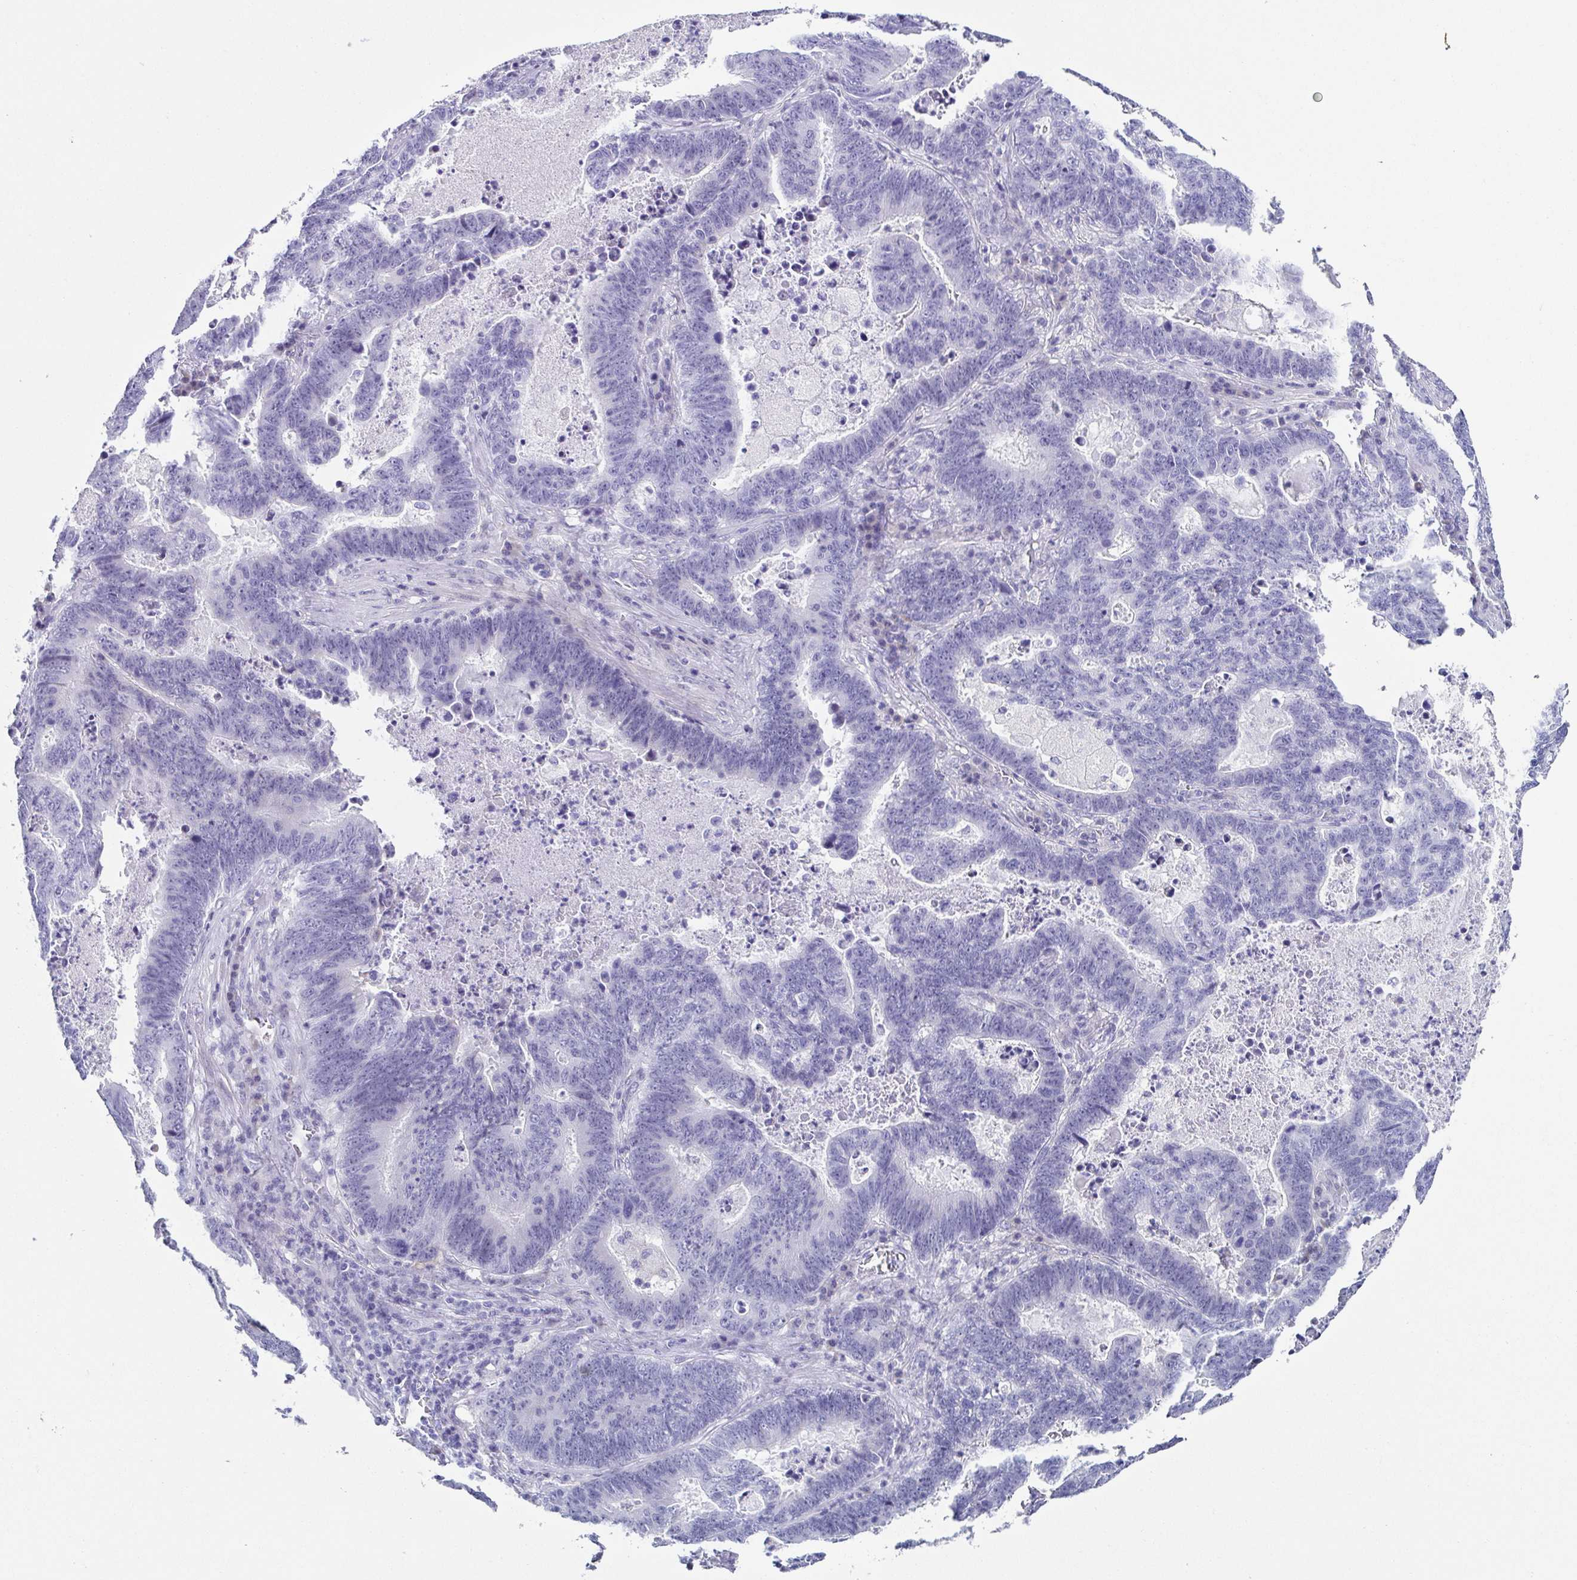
{"staining": {"intensity": "negative", "quantity": "none", "location": "none"}, "tissue": "lung cancer", "cell_type": "Tumor cells", "image_type": "cancer", "snomed": [{"axis": "morphology", "description": "Aneuploidy"}, {"axis": "morphology", "description": "Adenocarcinoma, NOS"}, {"axis": "morphology", "description": "Adenocarcinoma primary or metastatic"}, {"axis": "topography", "description": "Lung"}], "caption": "Tumor cells show no significant protein staining in lung adenocarcinoma.", "gene": "TNNT2", "patient": {"sex": "female", "age": 75}}